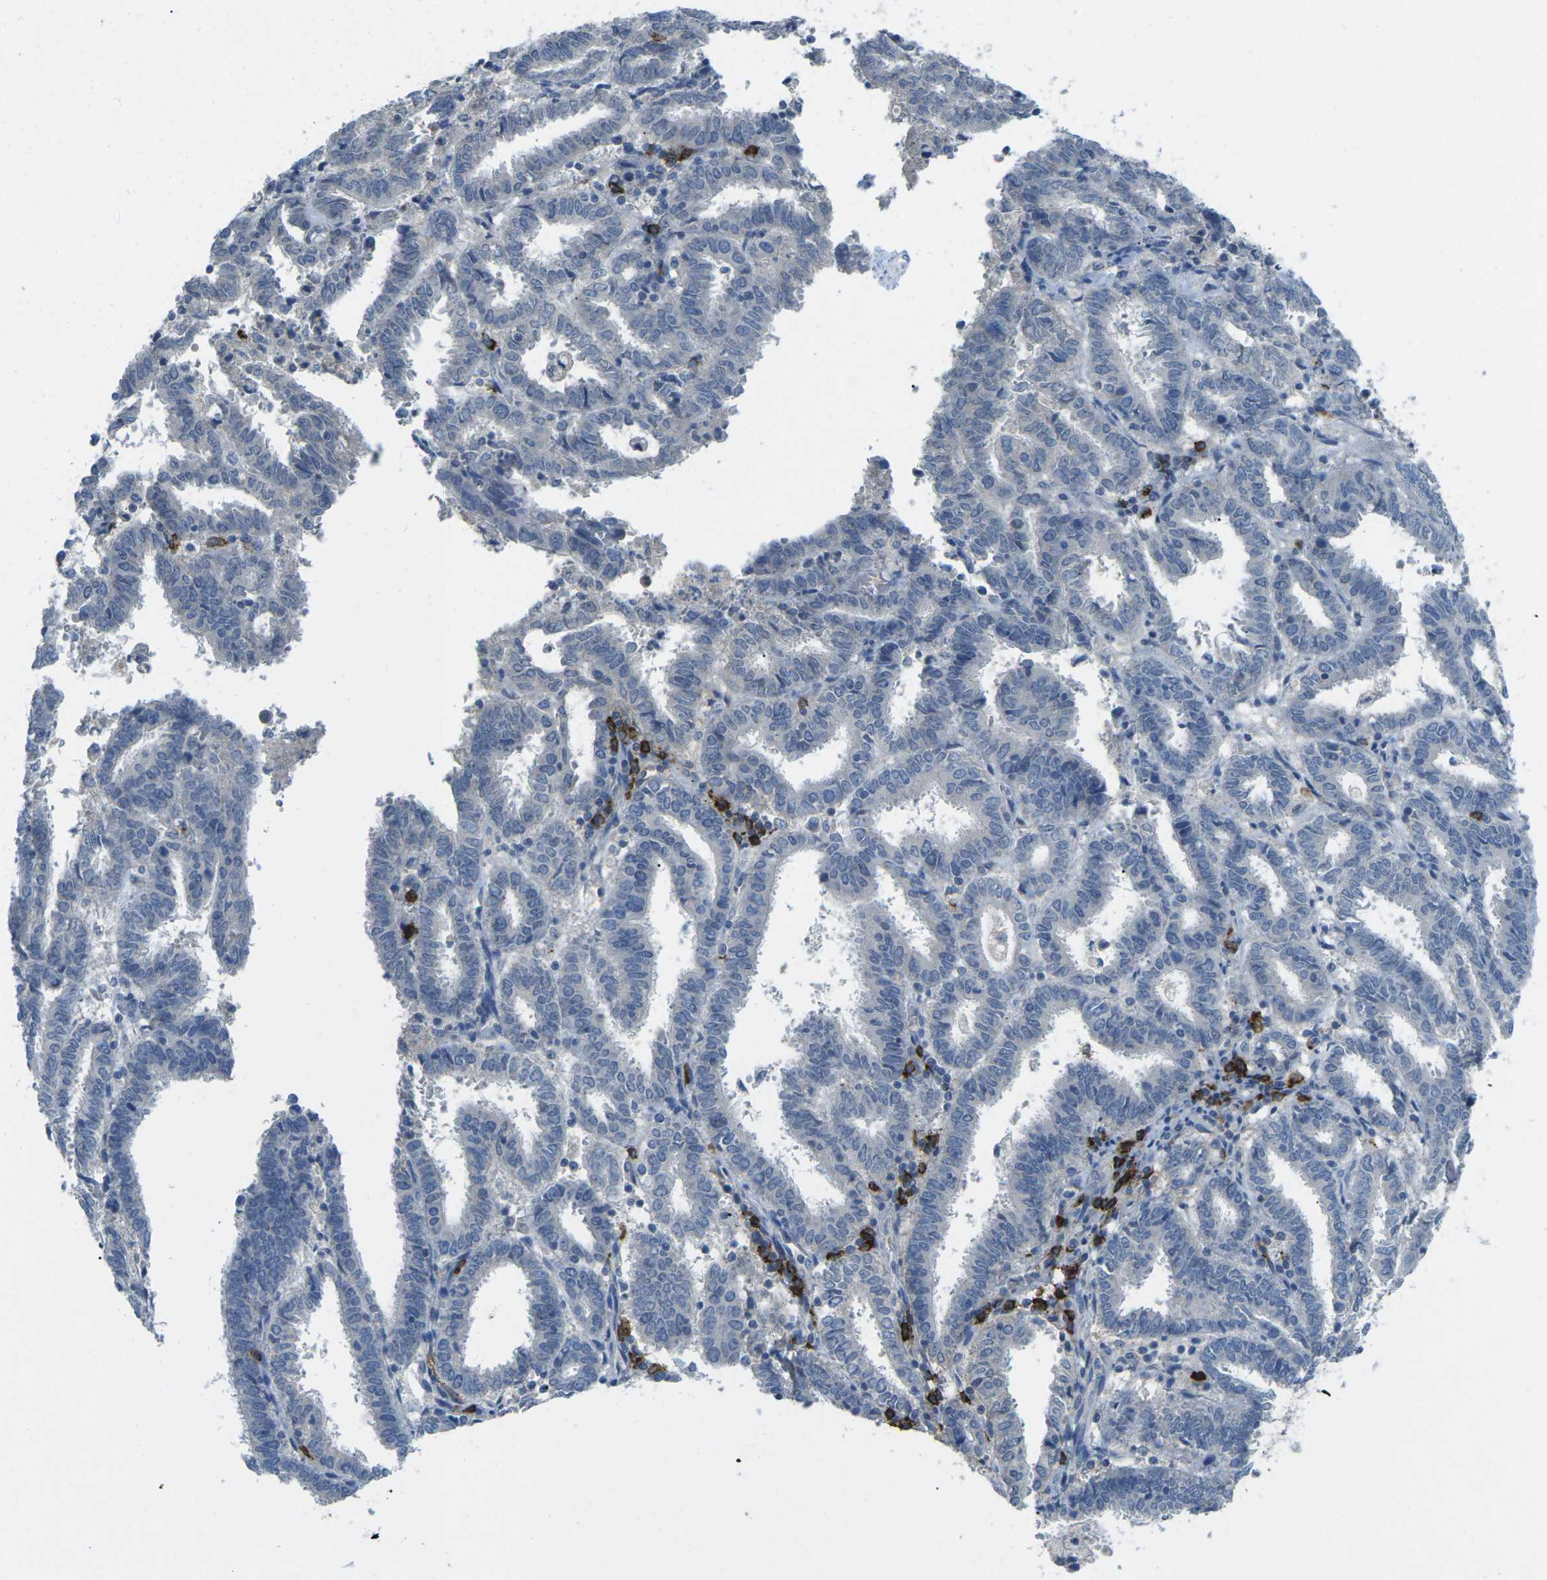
{"staining": {"intensity": "negative", "quantity": "none", "location": "none"}, "tissue": "endometrial cancer", "cell_type": "Tumor cells", "image_type": "cancer", "snomed": [{"axis": "morphology", "description": "Adenocarcinoma, NOS"}, {"axis": "topography", "description": "Uterus"}], "caption": "Endometrial adenocarcinoma was stained to show a protein in brown. There is no significant expression in tumor cells. (Brightfield microscopy of DAB (3,3'-diaminobenzidine) IHC at high magnification).", "gene": "CD19", "patient": {"sex": "female", "age": 83}}